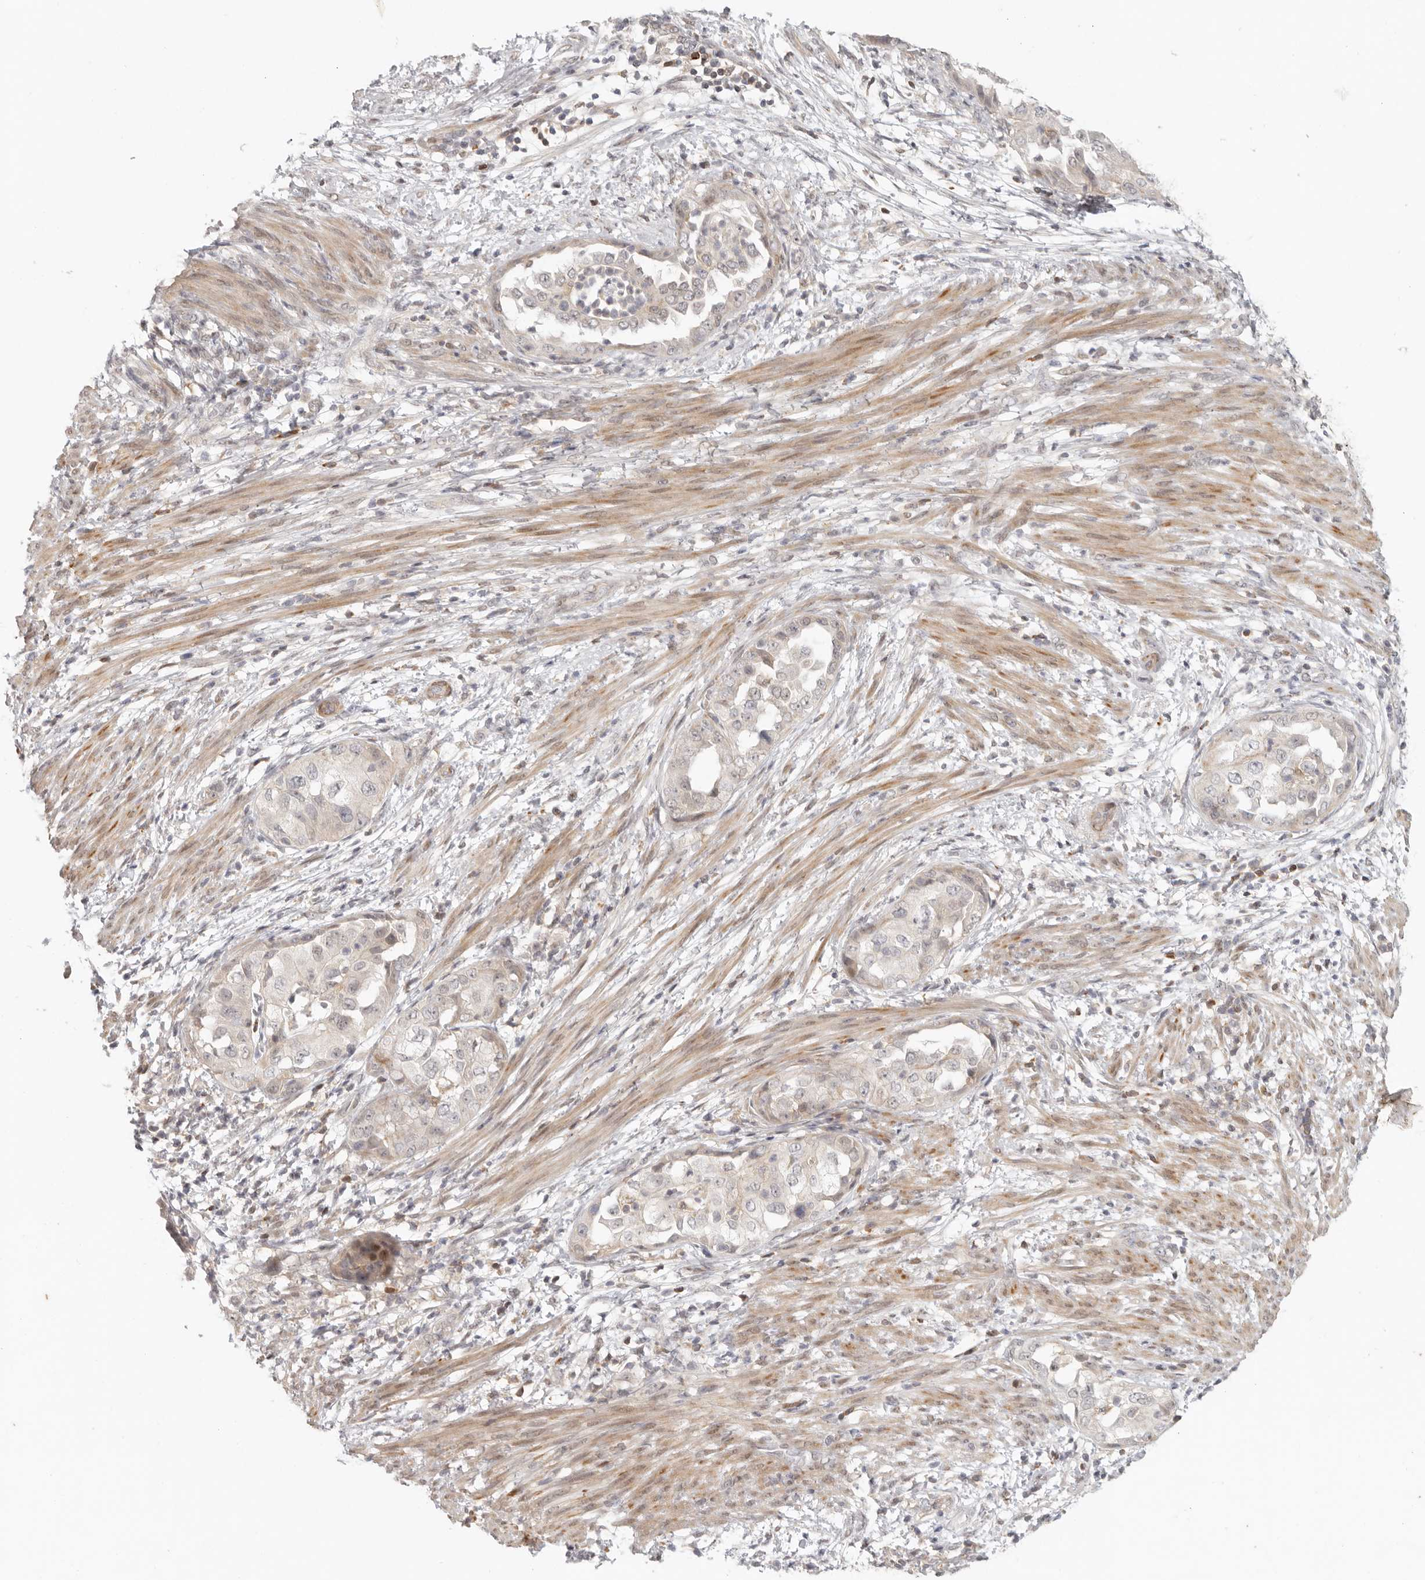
{"staining": {"intensity": "negative", "quantity": "none", "location": "none"}, "tissue": "endometrial cancer", "cell_type": "Tumor cells", "image_type": "cancer", "snomed": [{"axis": "morphology", "description": "Adenocarcinoma, NOS"}, {"axis": "topography", "description": "Endometrium"}], "caption": "Histopathology image shows no significant protein staining in tumor cells of endometrial adenocarcinoma. Nuclei are stained in blue.", "gene": "AHDC1", "patient": {"sex": "female", "age": 85}}